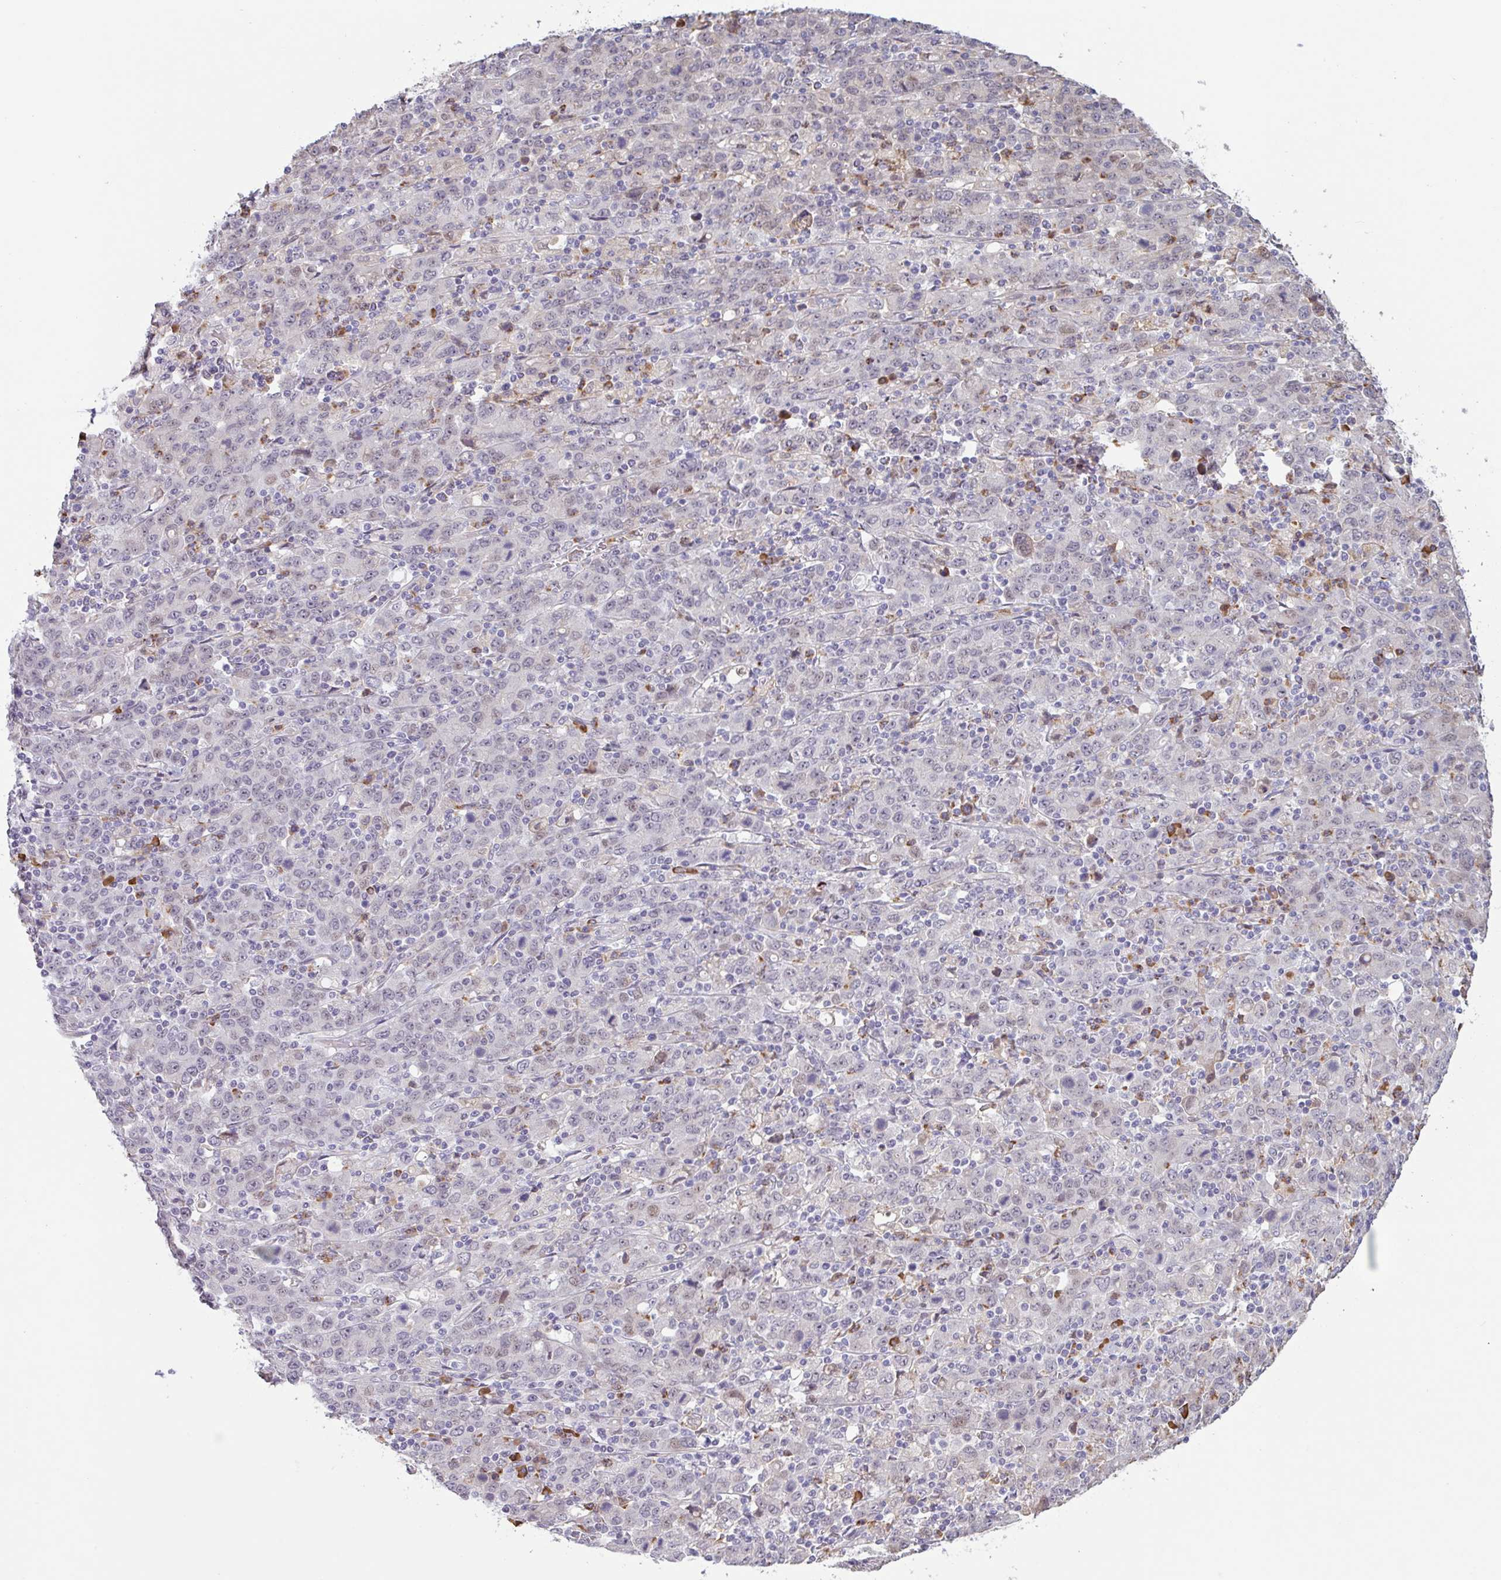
{"staining": {"intensity": "negative", "quantity": "none", "location": "none"}, "tissue": "stomach cancer", "cell_type": "Tumor cells", "image_type": "cancer", "snomed": [{"axis": "morphology", "description": "Adenocarcinoma, NOS"}, {"axis": "topography", "description": "Stomach, upper"}], "caption": "Stomach cancer was stained to show a protein in brown. There is no significant staining in tumor cells.", "gene": "TAF1D", "patient": {"sex": "male", "age": 69}}